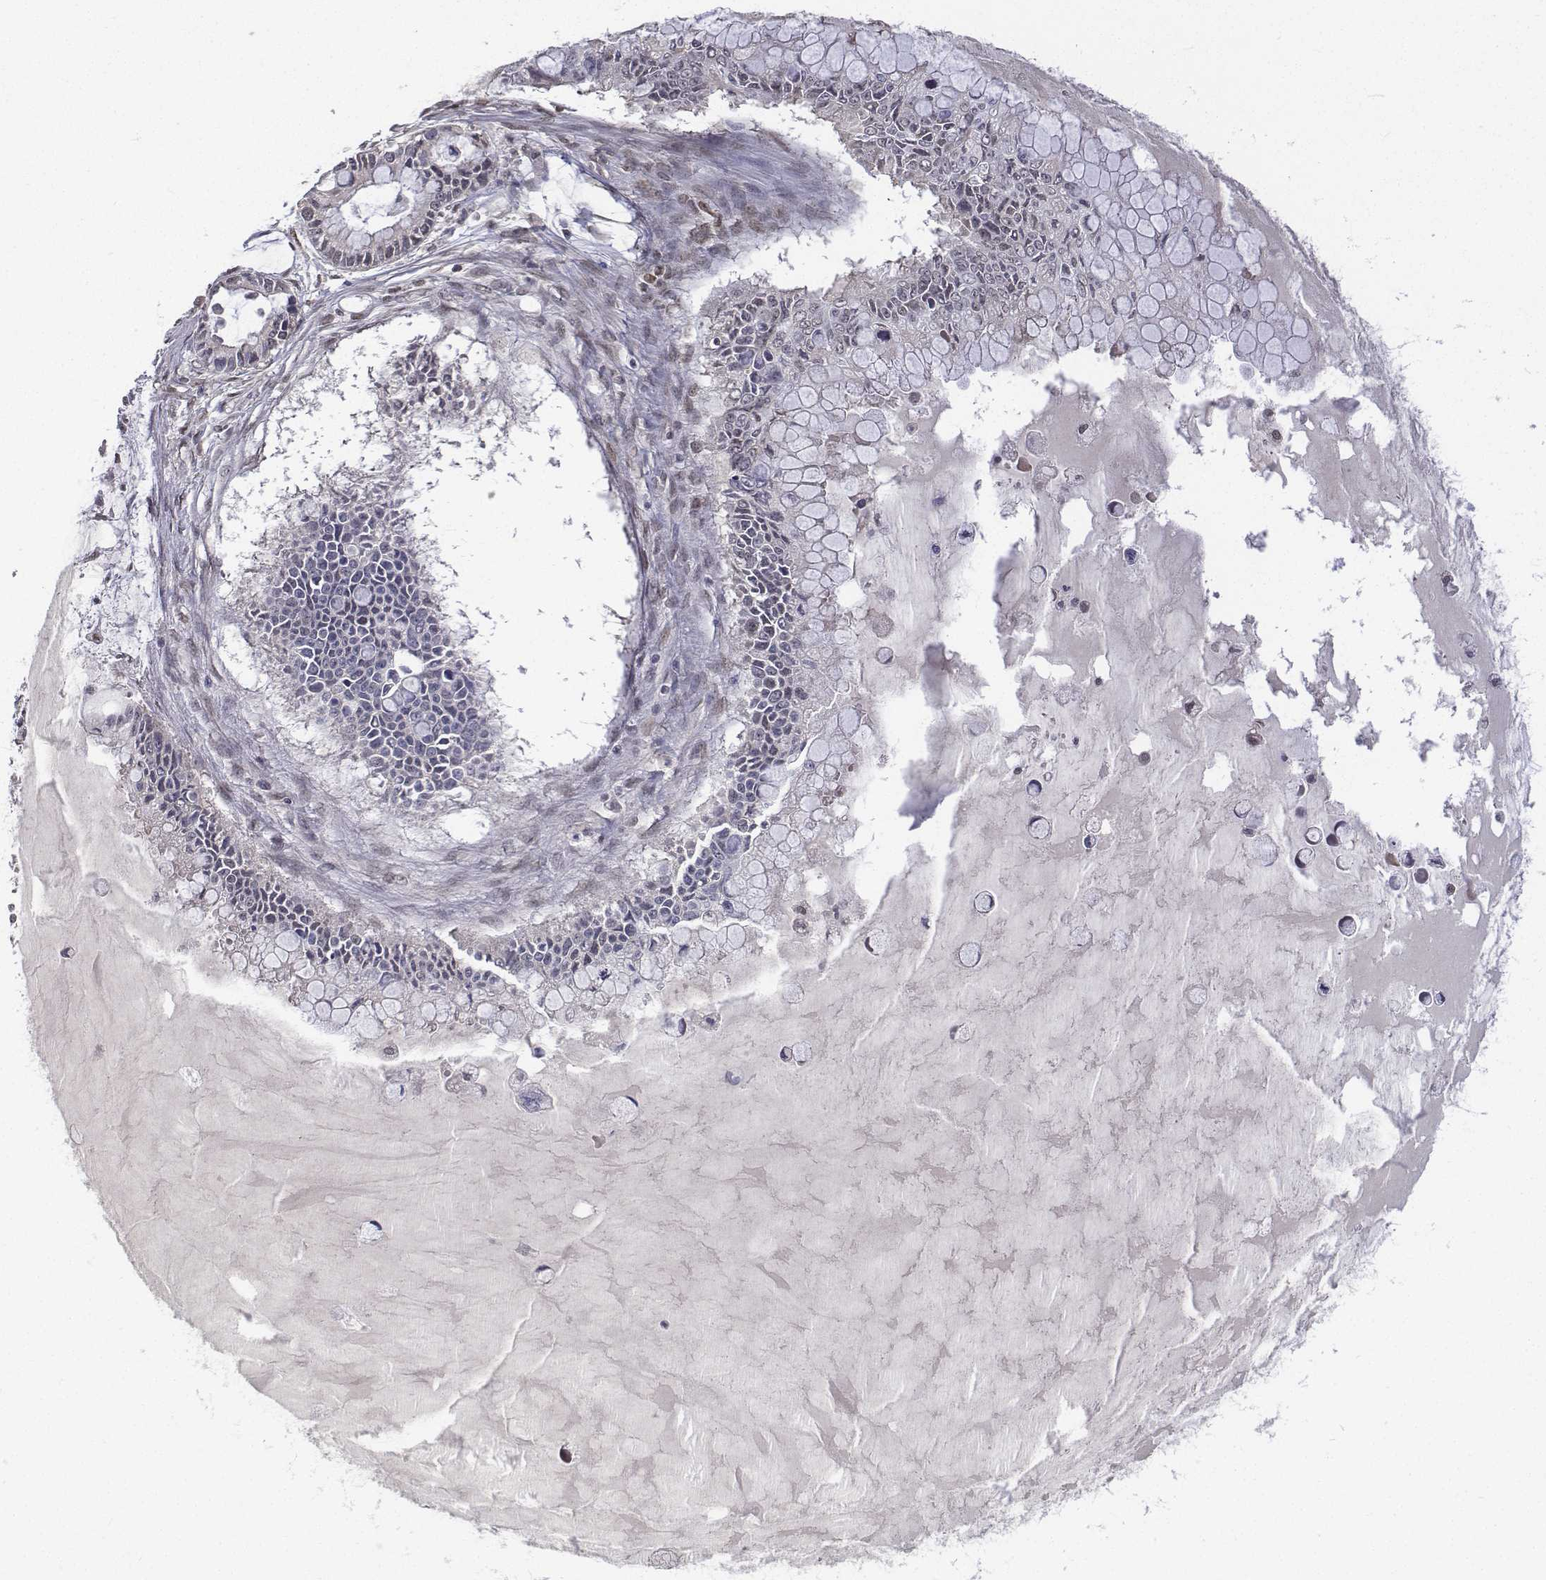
{"staining": {"intensity": "negative", "quantity": "none", "location": "none"}, "tissue": "ovarian cancer", "cell_type": "Tumor cells", "image_type": "cancer", "snomed": [{"axis": "morphology", "description": "Cystadenocarcinoma, mucinous, NOS"}, {"axis": "topography", "description": "Ovary"}], "caption": "High power microscopy image of an IHC image of mucinous cystadenocarcinoma (ovarian), revealing no significant positivity in tumor cells.", "gene": "ATRX", "patient": {"sex": "female", "age": 63}}